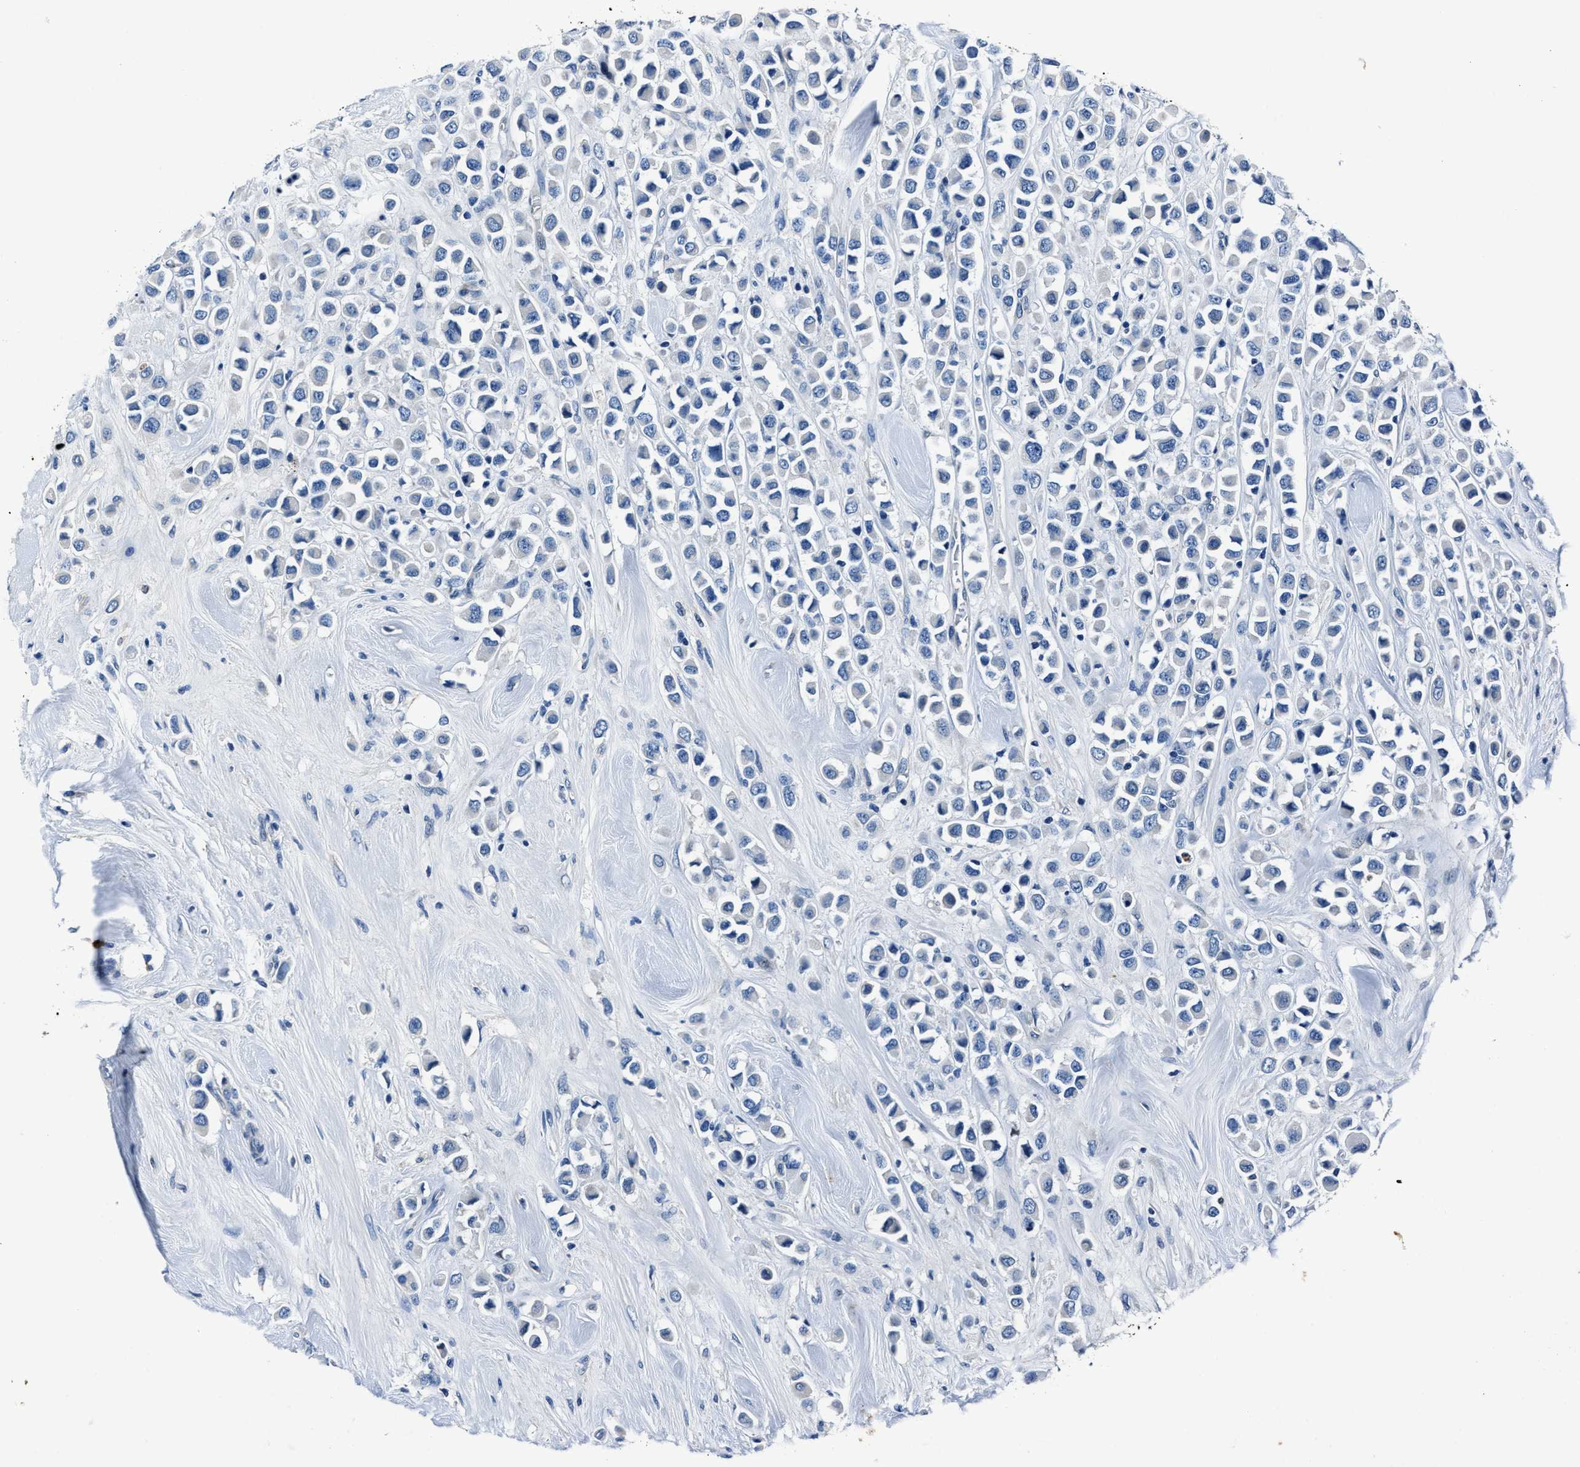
{"staining": {"intensity": "negative", "quantity": "none", "location": "none"}, "tissue": "breast cancer", "cell_type": "Tumor cells", "image_type": "cancer", "snomed": [{"axis": "morphology", "description": "Duct carcinoma"}, {"axis": "topography", "description": "Breast"}], "caption": "The immunohistochemistry histopathology image has no significant staining in tumor cells of infiltrating ductal carcinoma (breast) tissue.", "gene": "NACAD", "patient": {"sex": "female", "age": 61}}